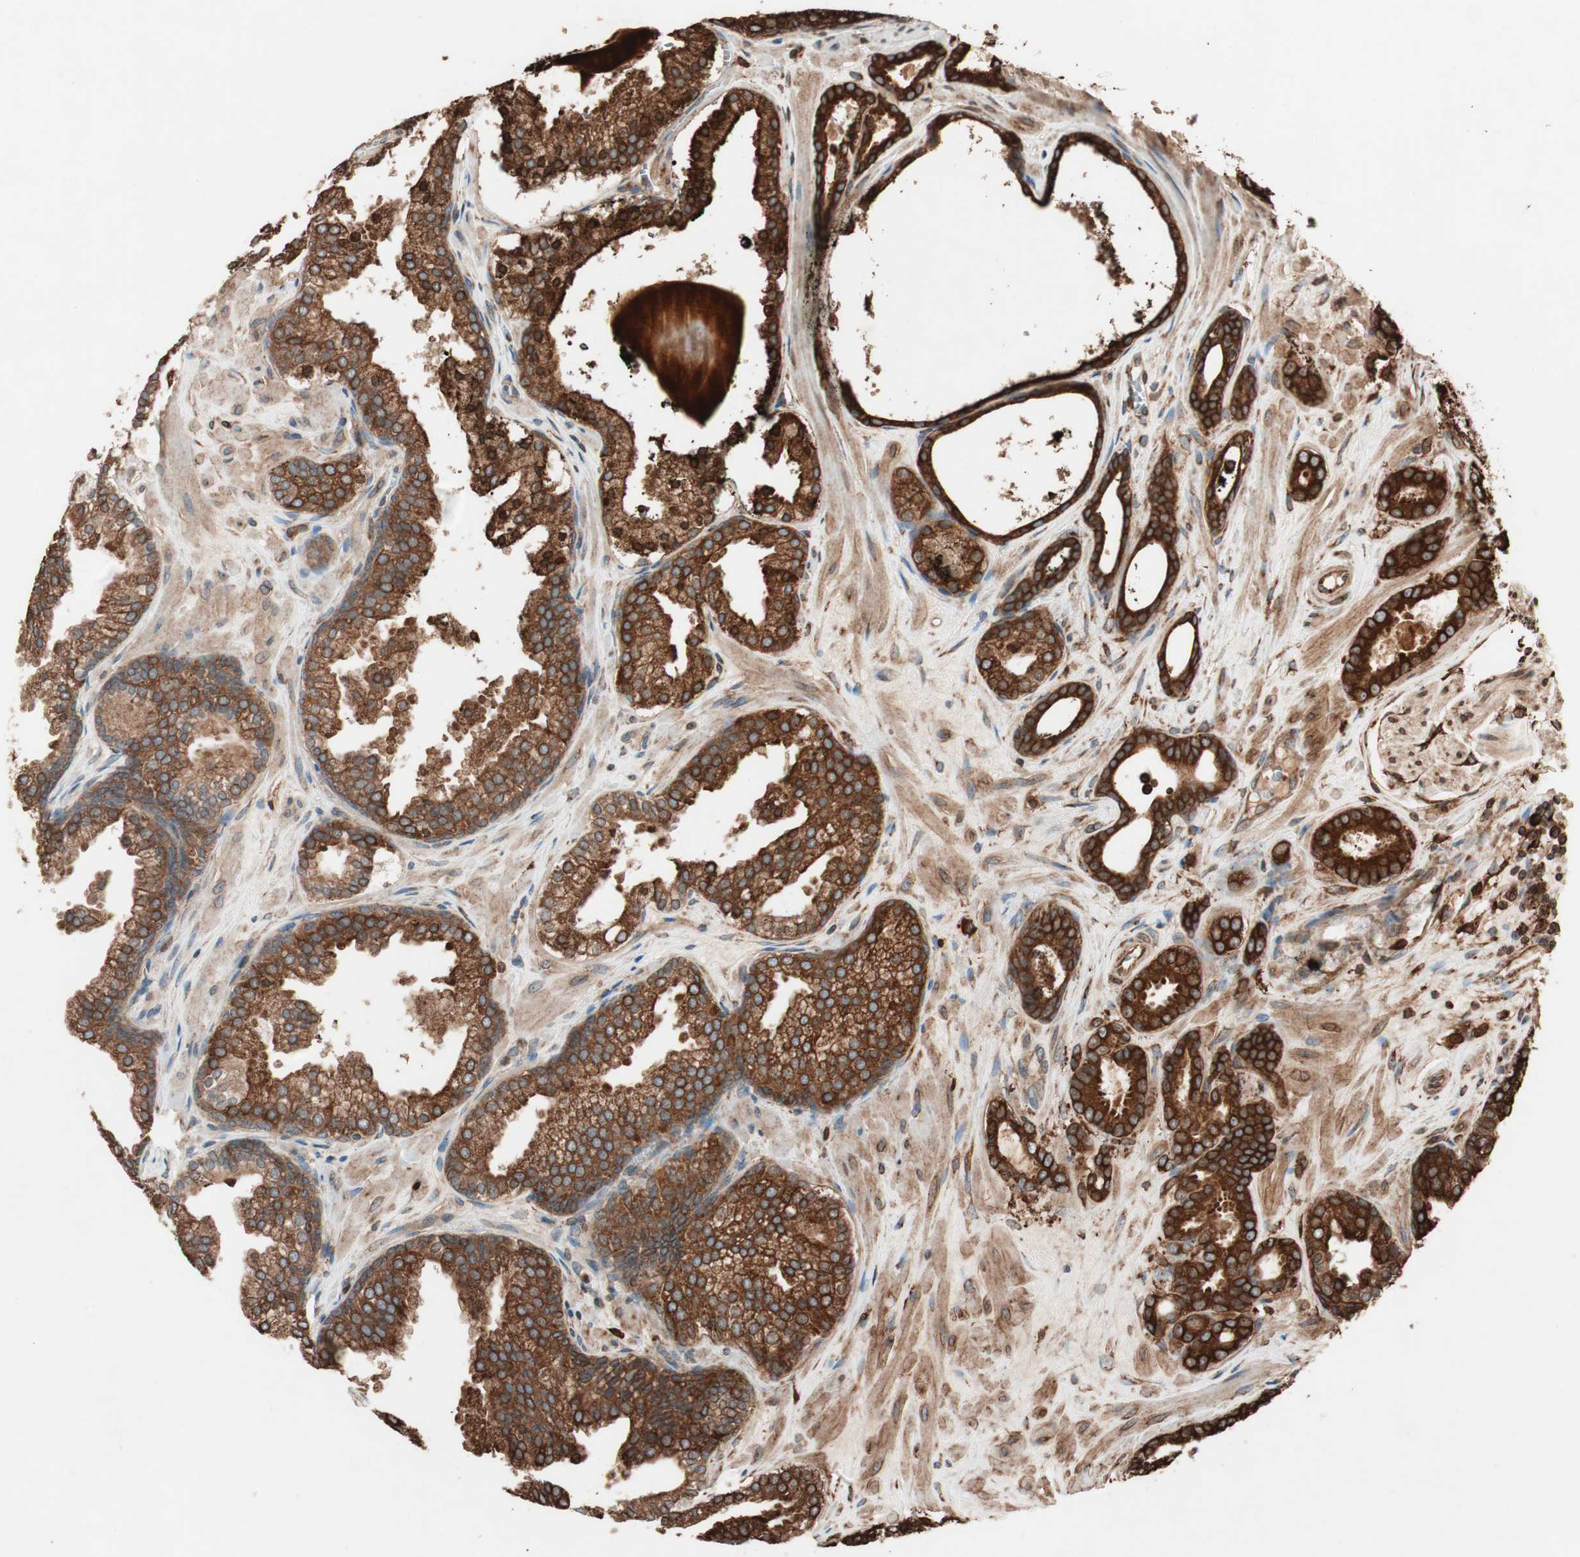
{"staining": {"intensity": "strong", "quantity": ">75%", "location": "cytoplasmic/membranous"}, "tissue": "prostate cancer", "cell_type": "Tumor cells", "image_type": "cancer", "snomed": [{"axis": "morphology", "description": "Adenocarcinoma, Low grade"}, {"axis": "topography", "description": "Prostate"}], "caption": "IHC (DAB) staining of adenocarcinoma (low-grade) (prostate) reveals strong cytoplasmic/membranous protein positivity in approximately >75% of tumor cells.", "gene": "VEGFA", "patient": {"sex": "male", "age": 57}}